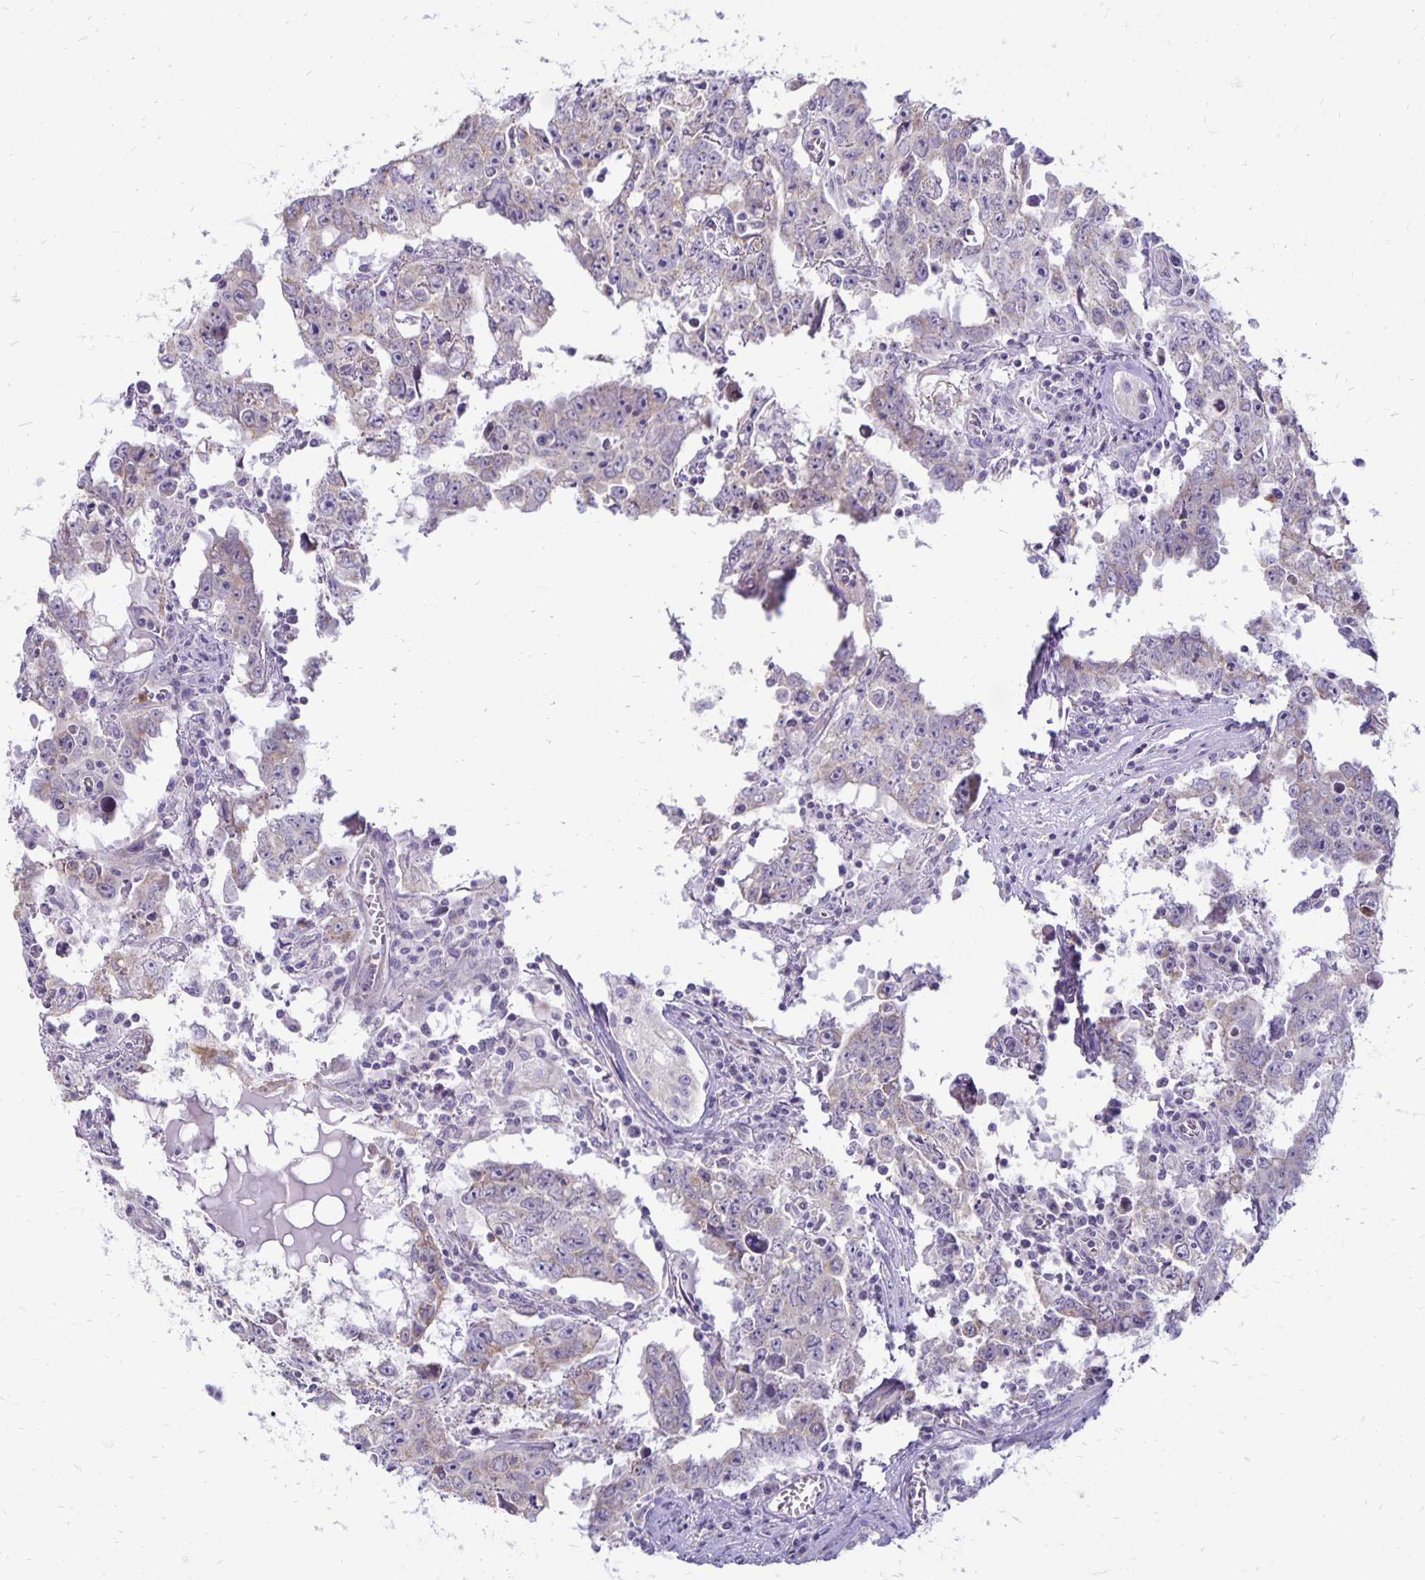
{"staining": {"intensity": "weak", "quantity": "<25%", "location": "cytoplasmic/membranous"}, "tissue": "testis cancer", "cell_type": "Tumor cells", "image_type": "cancer", "snomed": [{"axis": "morphology", "description": "Carcinoma, Embryonal, NOS"}, {"axis": "topography", "description": "Testis"}], "caption": "Human testis embryonal carcinoma stained for a protein using immunohistochemistry reveals no positivity in tumor cells.", "gene": "FN3K", "patient": {"sex": "male", "age": 22}}